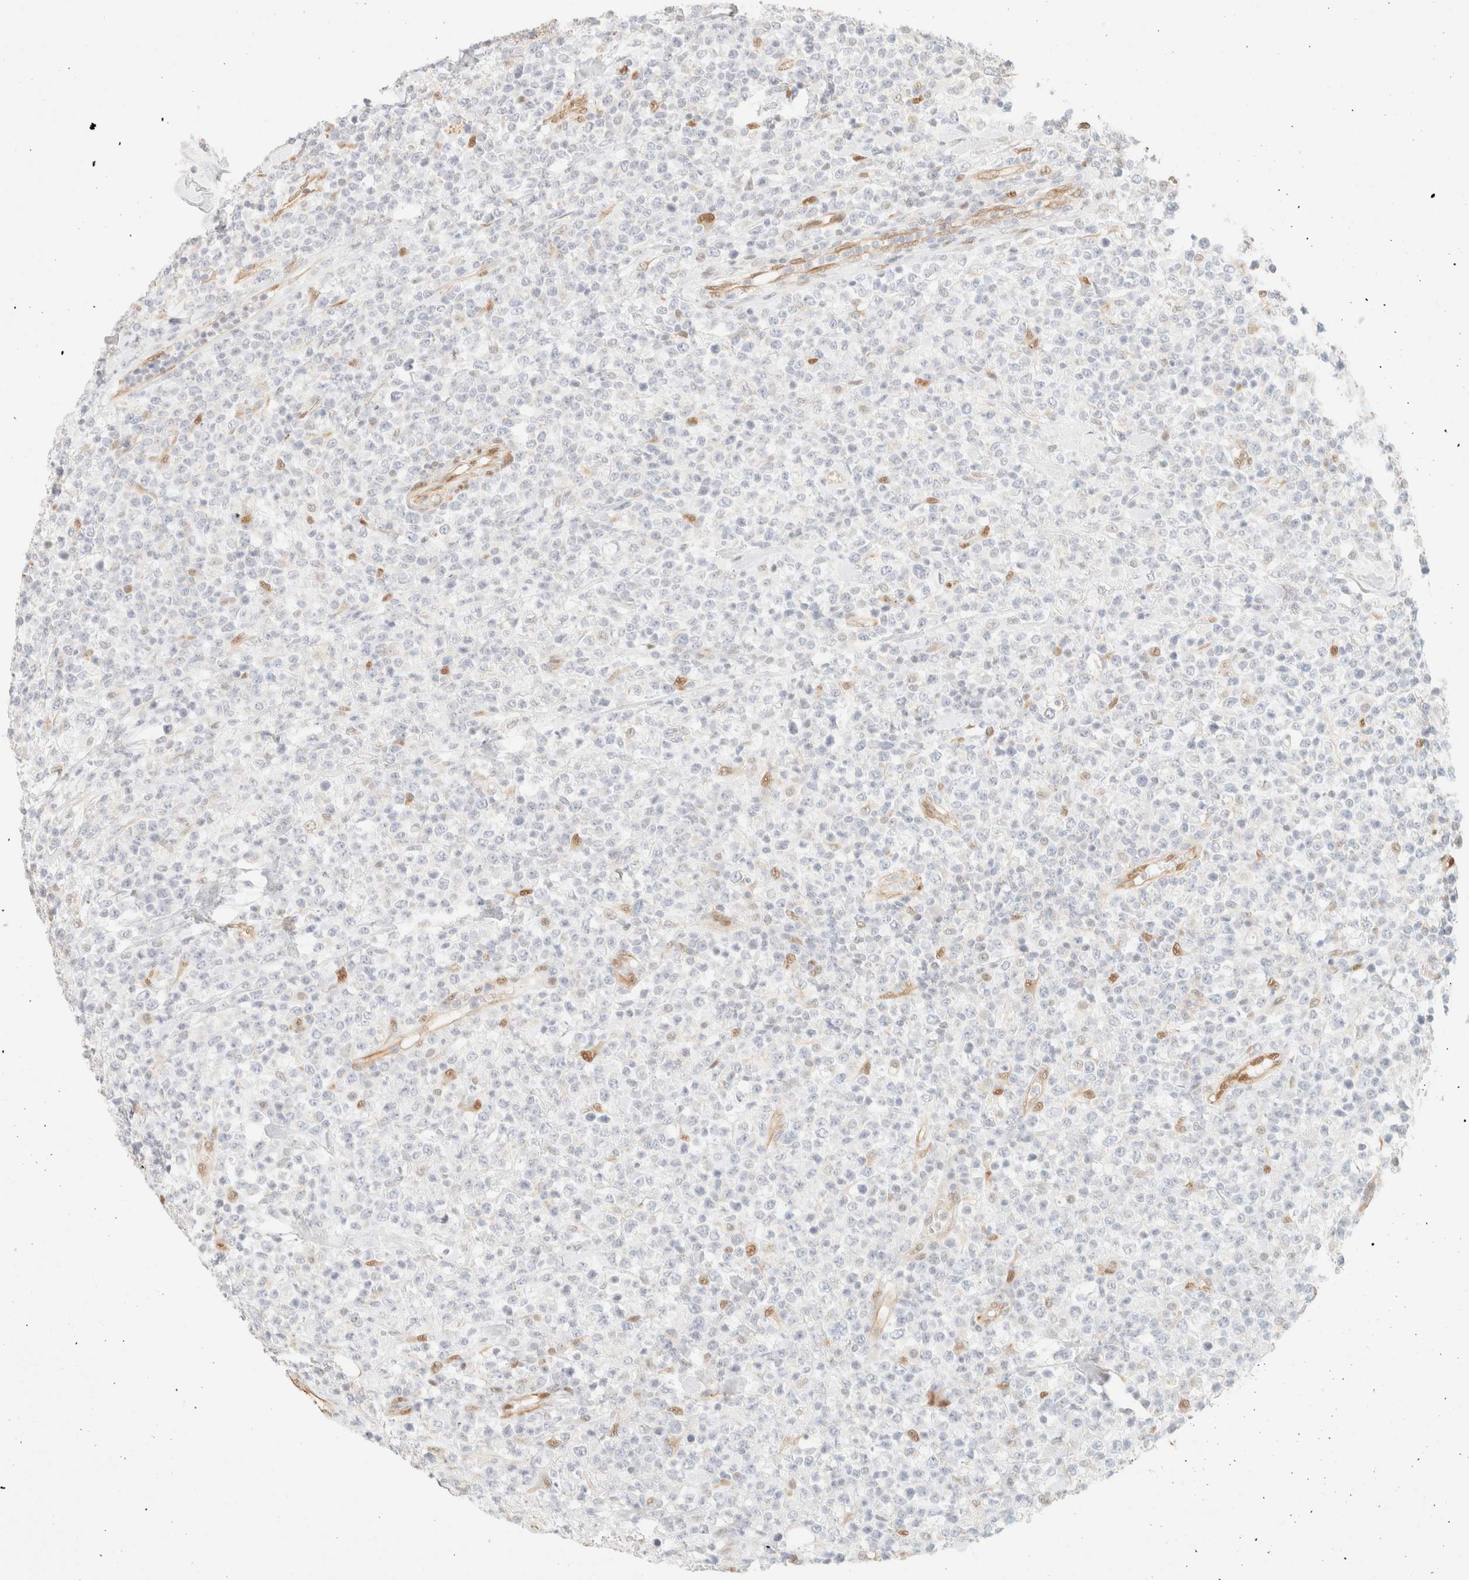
{"staining": {"intensity": "negative", "quantity": "none", "location": "none"}, "tissue": "lymphoma", "cell_type": "Tumor cells", "image_type": "cancer", "snomed": [{"axis": "morphology", "description": "Malignant lymphoma, non-Hodgkin's type, High grade"}, {"axis": "topography", "description": "Colon"}], "caption": "Tumor cells show no significant protein positivity in lymphoma.", "gene": "ZSCAN18", "patient": {"sex": "female", "age": 53}}